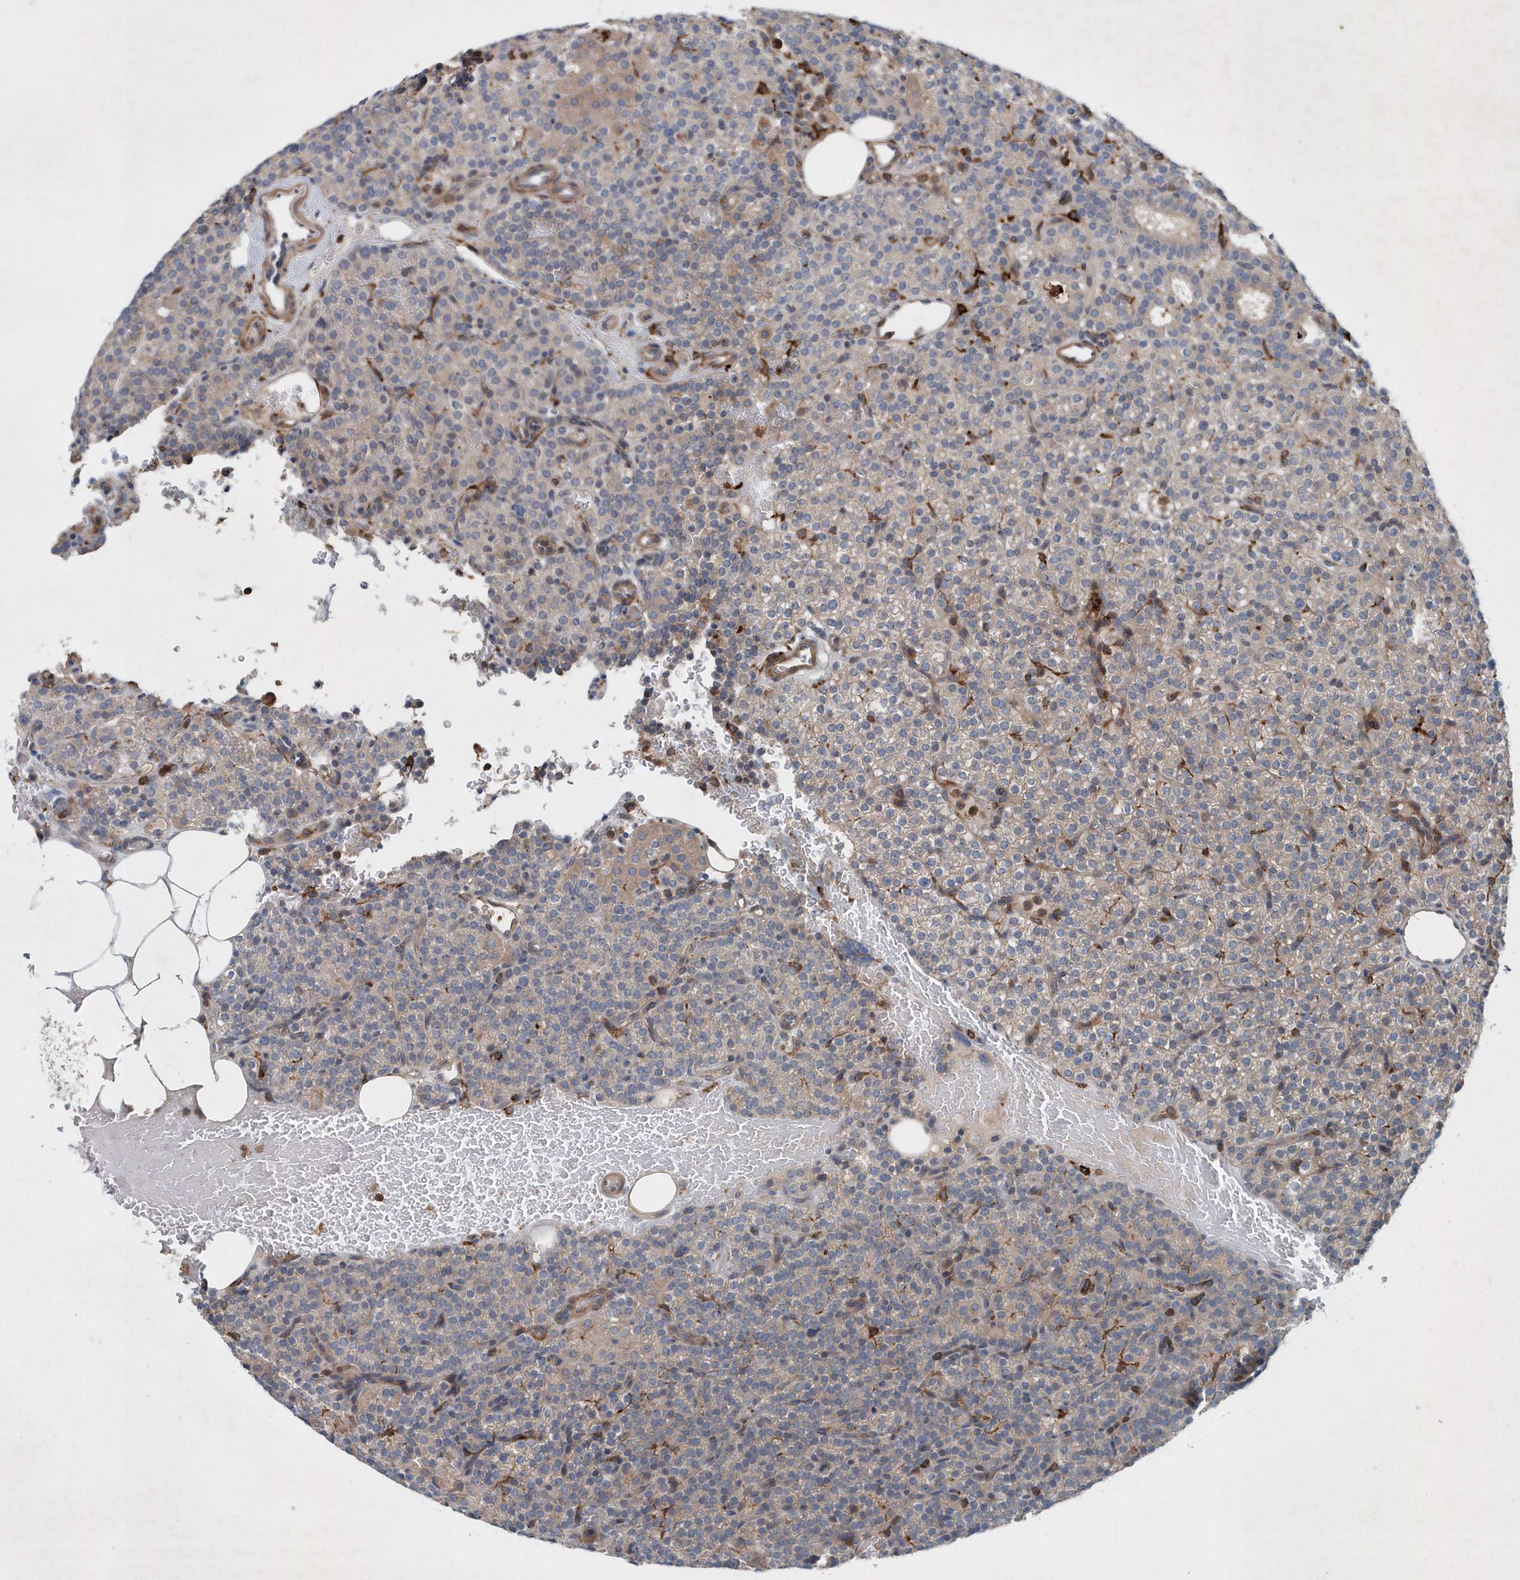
{"staining": {"intensity": "negative", "quantity": "none", "location": "none"}, "tissue": "parathyroid gland", "cell_type": "Glandular cells", "image_type": "normal", "snomed": [{"axis": "morphology", "description": "Normal tissue, NOS"}, {"axis": "topography", "description": "Parathyroid gland"}], "caption": "Immunohistochemistry (IHC) of unremarkable parathyroid gland exhibits no staining in glandular cells.", "gene": "P2RY10", "patient": {"sex": "female", "age": 48}}